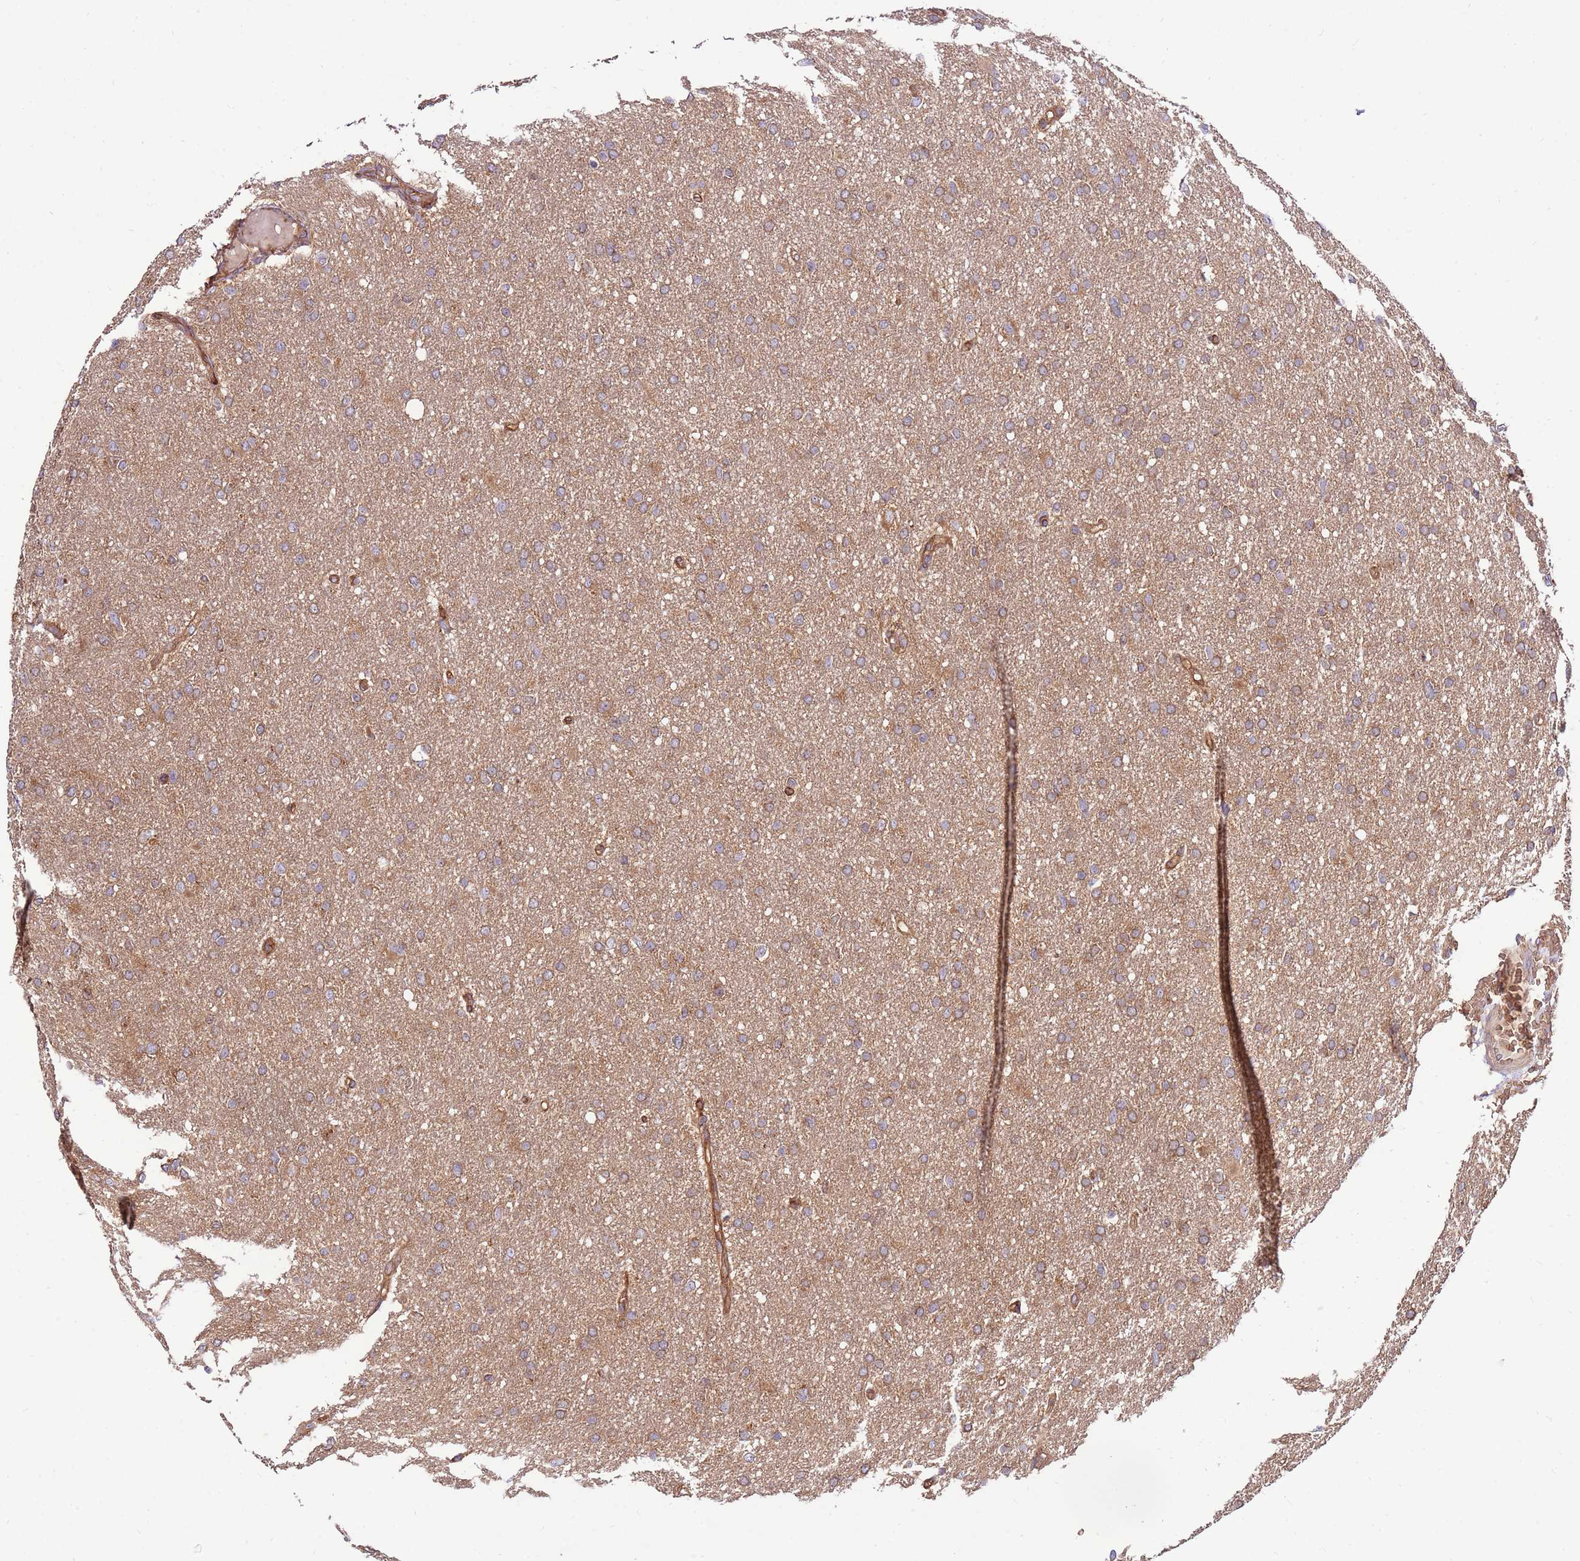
{"staining": {"intensity": "weak", "quantity": ">75%", "location": "cytoplasmic/membranous"}, "tissue": "glioma", "cell_type": "Tumor cells", "image_type": "cancer", "snomed": [{"axis": "morphology", "description": "Glioma, malignant, High grade"}, {"axis": "topography", "description": "Cerebral cortex"}], "caption": "The micrograph reveals staining of malignant glioma (high-grade), revealing weak cytoplasmic/membranous protein positivity (brown color) within tumor cells.", "gene": "SLC44A5", "patient": {"sex": "female", "age": 36}}